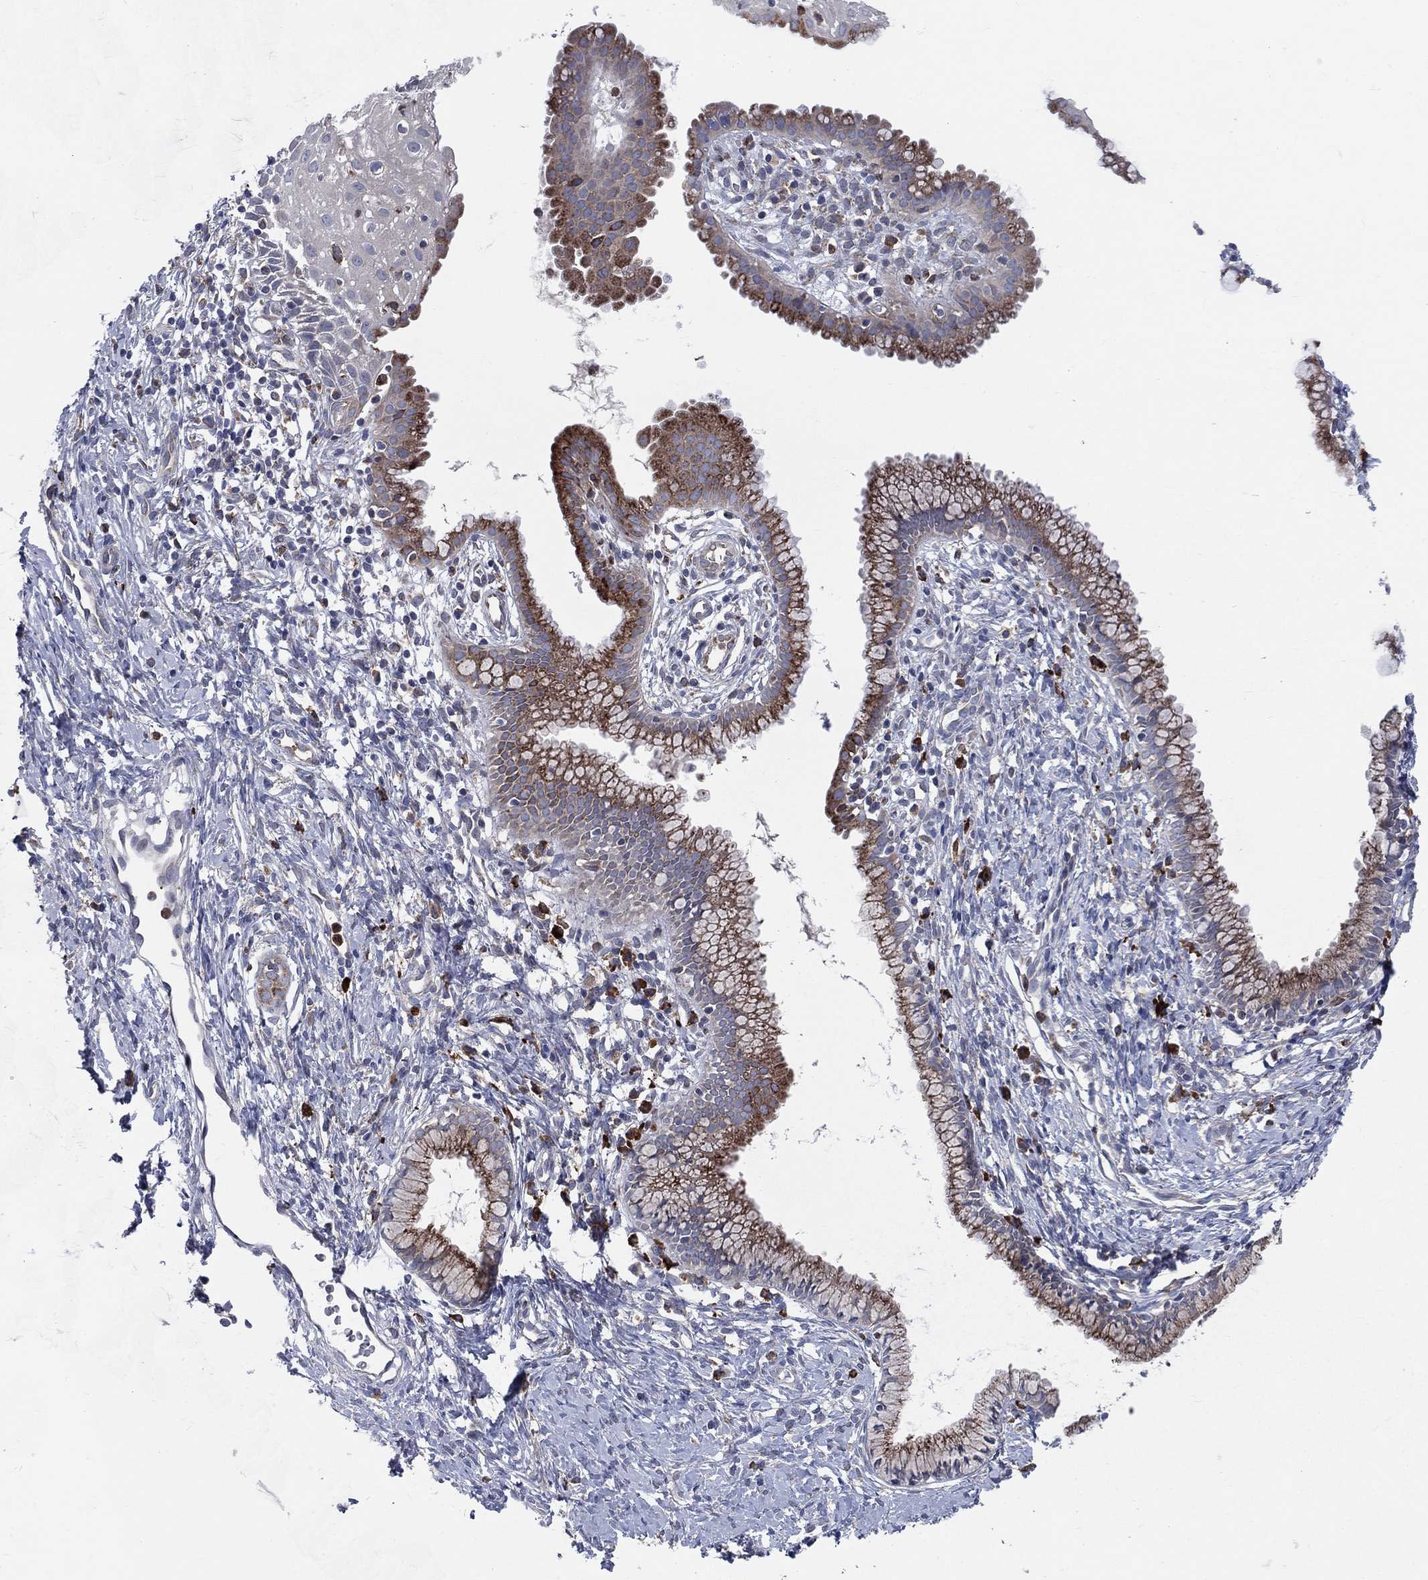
{"staining": {"intensity": "moderate", "quantity": "25%-75%", "location": "cytoplasmic/membranous"}, "tissue": "cervix", "cell_type": "Glandular cells", "image_type": "normal", "snomed": [{"axis": "morphology", "description": "Normal tissue, NOS"}, {"axis": "topography", "description": "Cervix"}], "caption": "Immunohistochemistry (IHC) photomicrograph of benign cervix: human cervix stained using IHC demonstrates medium levels of moderate protein expression localized specifically in the cytoplasmic/membranous of glandular cells, appearing as a cytoplasmic/membranous brown color.", "gene": "CCDC159", "patient": {"sex": "female", "age": 39}}